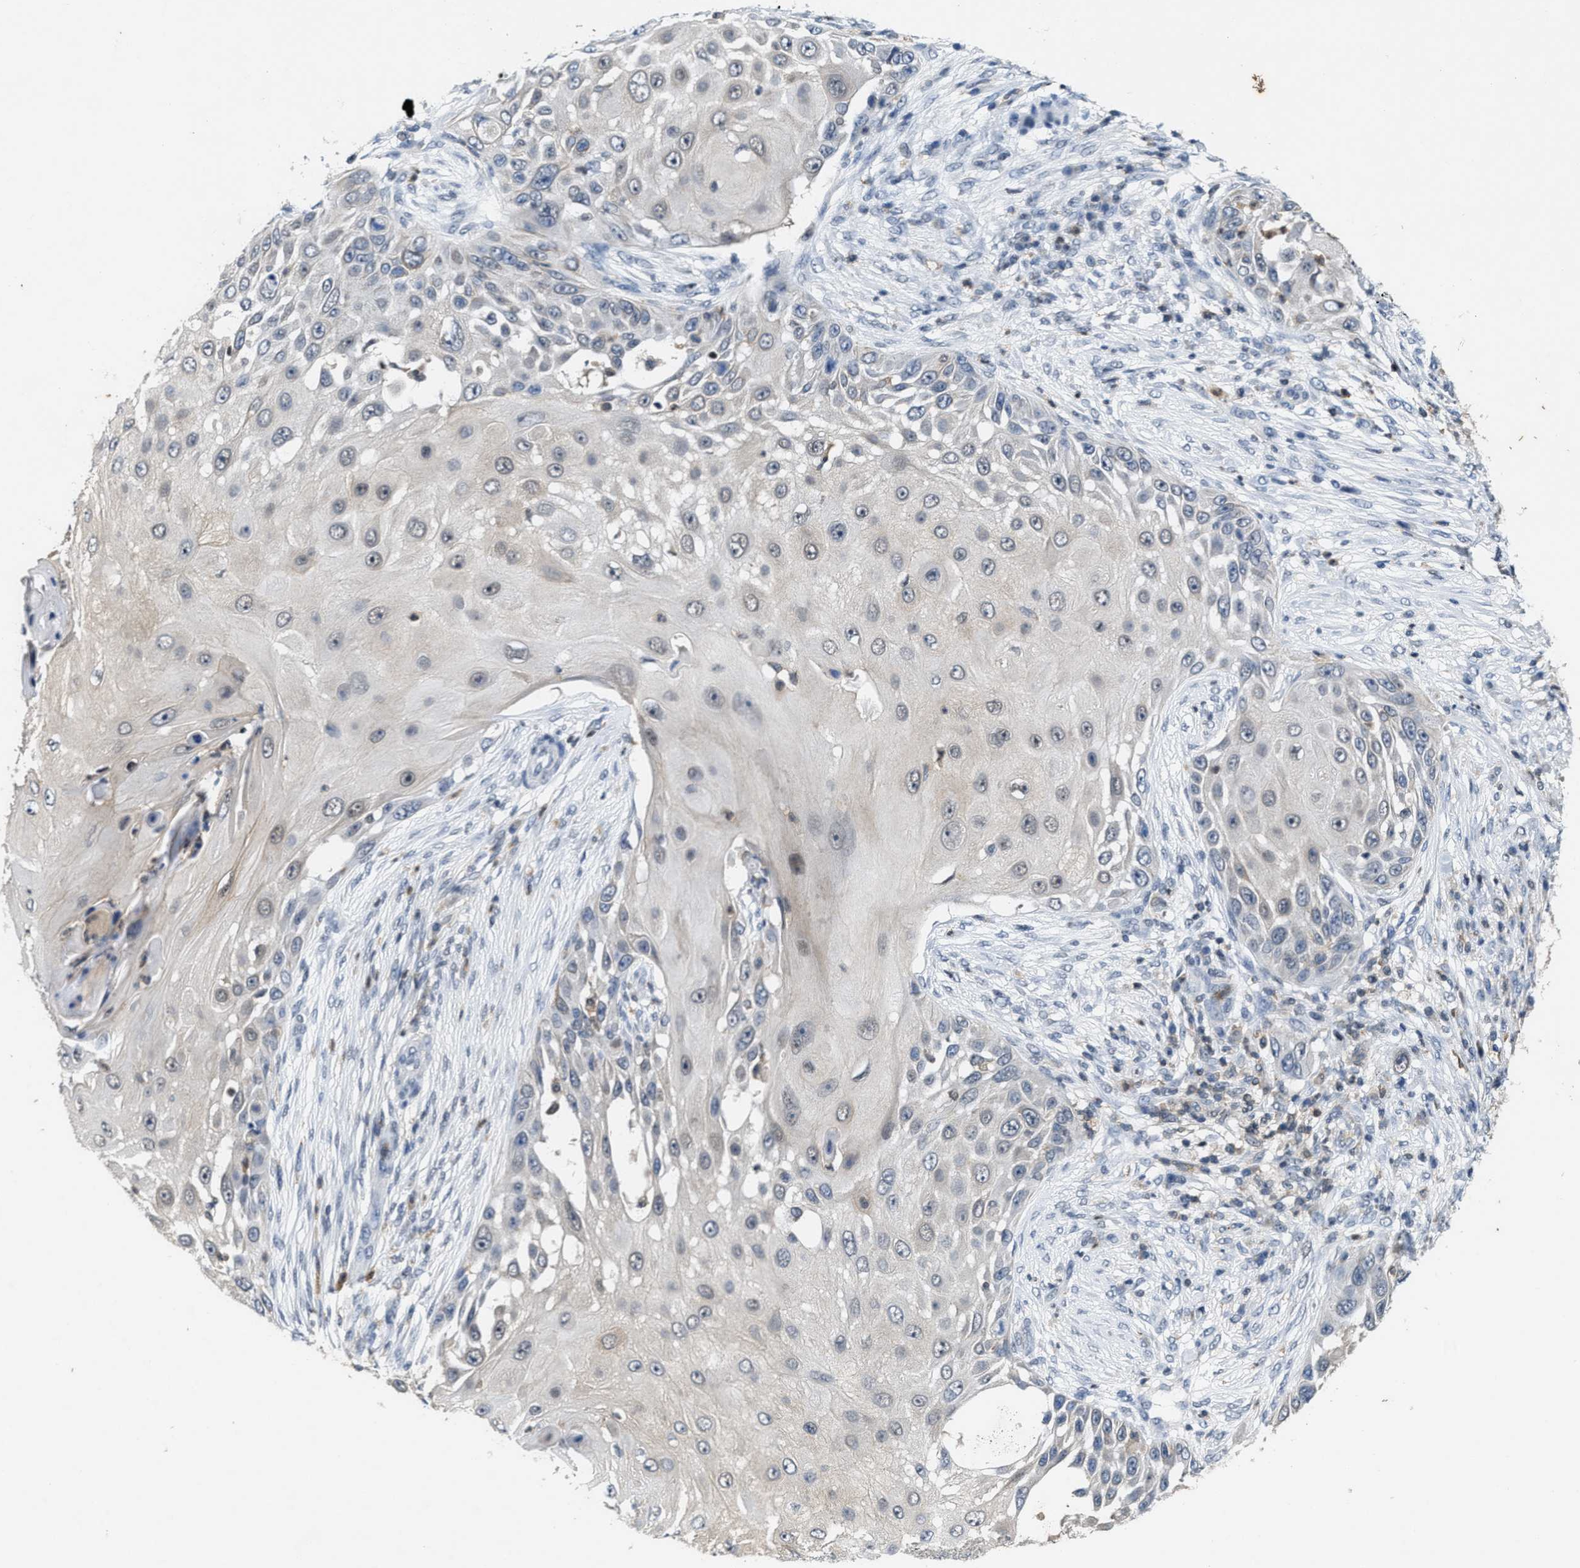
{"staining": {"intensity": "weak", "quantity": "<25%", "location": "nuclear"}, "tissue": "skin cancer", "cell_type": "Tumor cells", "image_type": "cancer", "snomed": [{"axis": "morphology", "description": "Squamous cell carcinoma, NOS"}, {"axis": "topography", "description": "Skin"}], "caption": "Human squamous cell carcinoma (skin) stained for a protein using immunohistochemistry demonstrates no staining in tumor cells.", "gene": "FGD3", "patient": {"sex": "female", "age": 44}}